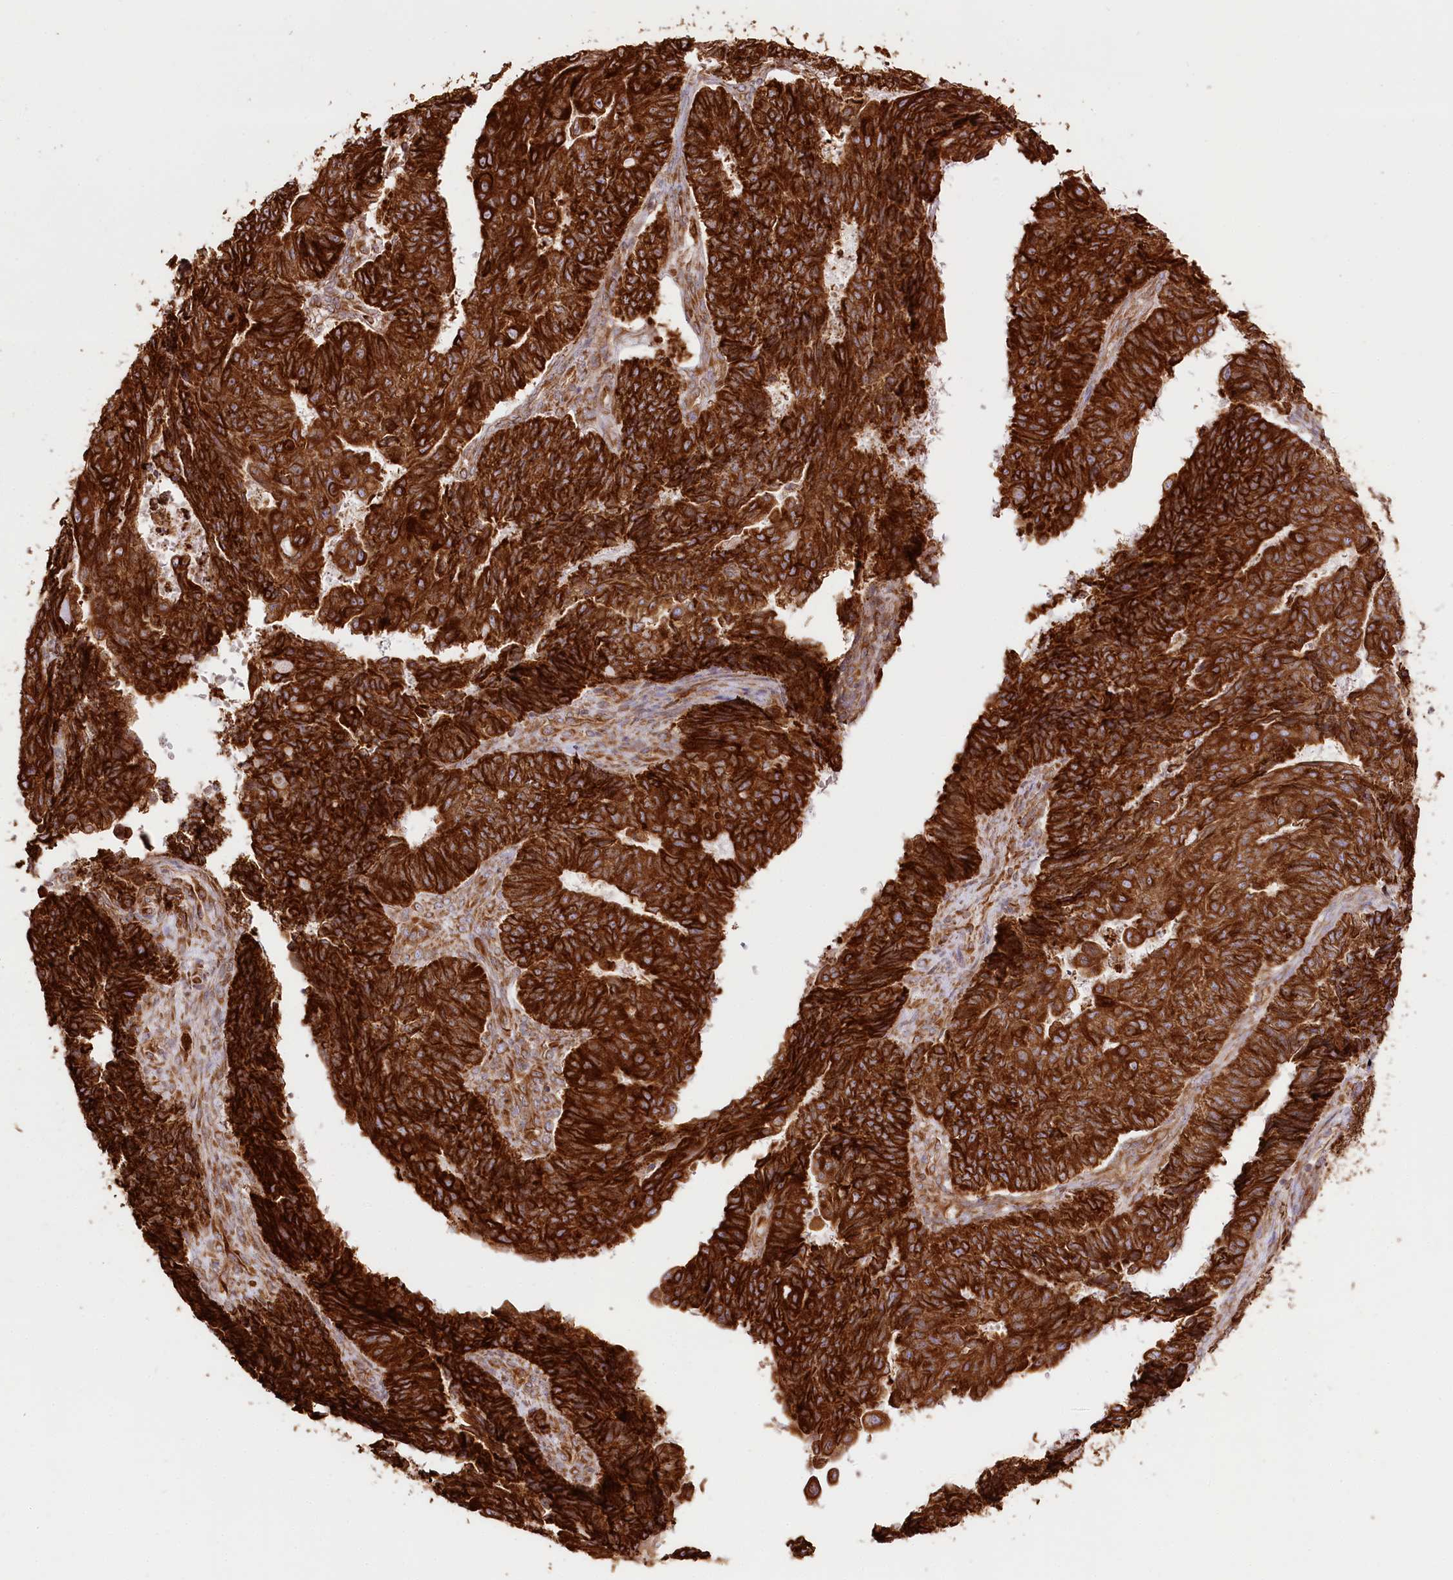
{"staining": {"intensity": "strong", "quantity": ">75%", "location": "cytoplasmic/membranous"}, "tissue": "endometrial cancer", "cell_type": "Tumor cells", "image_type": "cancer", "snomed": [{"axis": "morphology", "description": "Adenocarcinoma, NOS"}, {"axis": "topography", "description": "Endometrium"}], "caption": "The photomicrograph exhibits staining of endometrial adenocarcinoma, revealing strong cytoplasmic/membranous protein positivity (brown color) within tumor cells. (brown staining indicates protein expression, while blue staining denotes nuclei).", "gene": "CNPY2", "patient": {"sex": "female", "age": 32}}